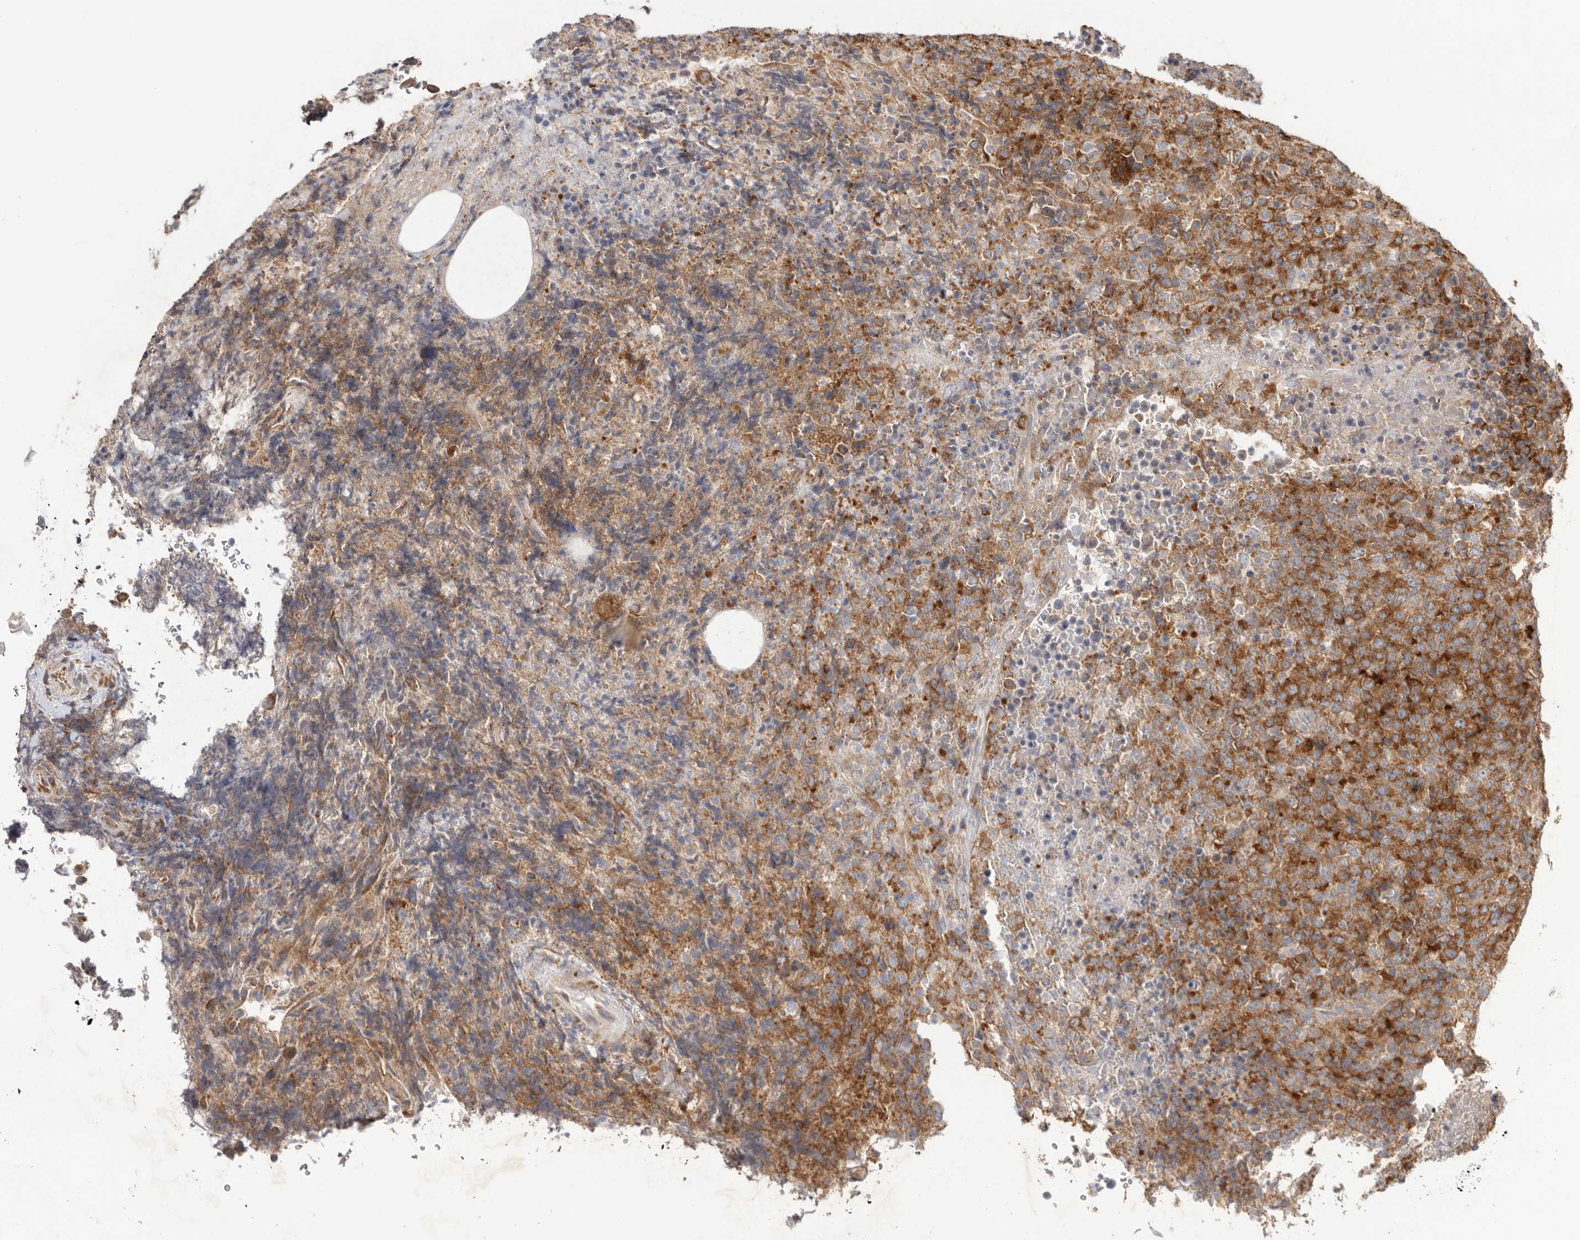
{"staining": {"intensity": "strong", "quantity": ">75%", "location": "cytoplasmic/membranous"}, "tissue": "lymphoma", "cell_type": "Tumor cells", "image_type": "cancer", "snomed": [{"axis": "morphology", "description": "Malignant lymphoma, non-Hodgkin's type, High grade"}, {"axis": "topography", "description": "Lymph node"}], "caption": "Human malignant lymphoma, non-Hodgkin's type (high-grade) stained with a brown dye displays strong cytoplasmic/membranous positive expression in approximately >75% of tumor cells.", "gene": "SERBP1", "patient": {"sex": "male", "age": 13}}